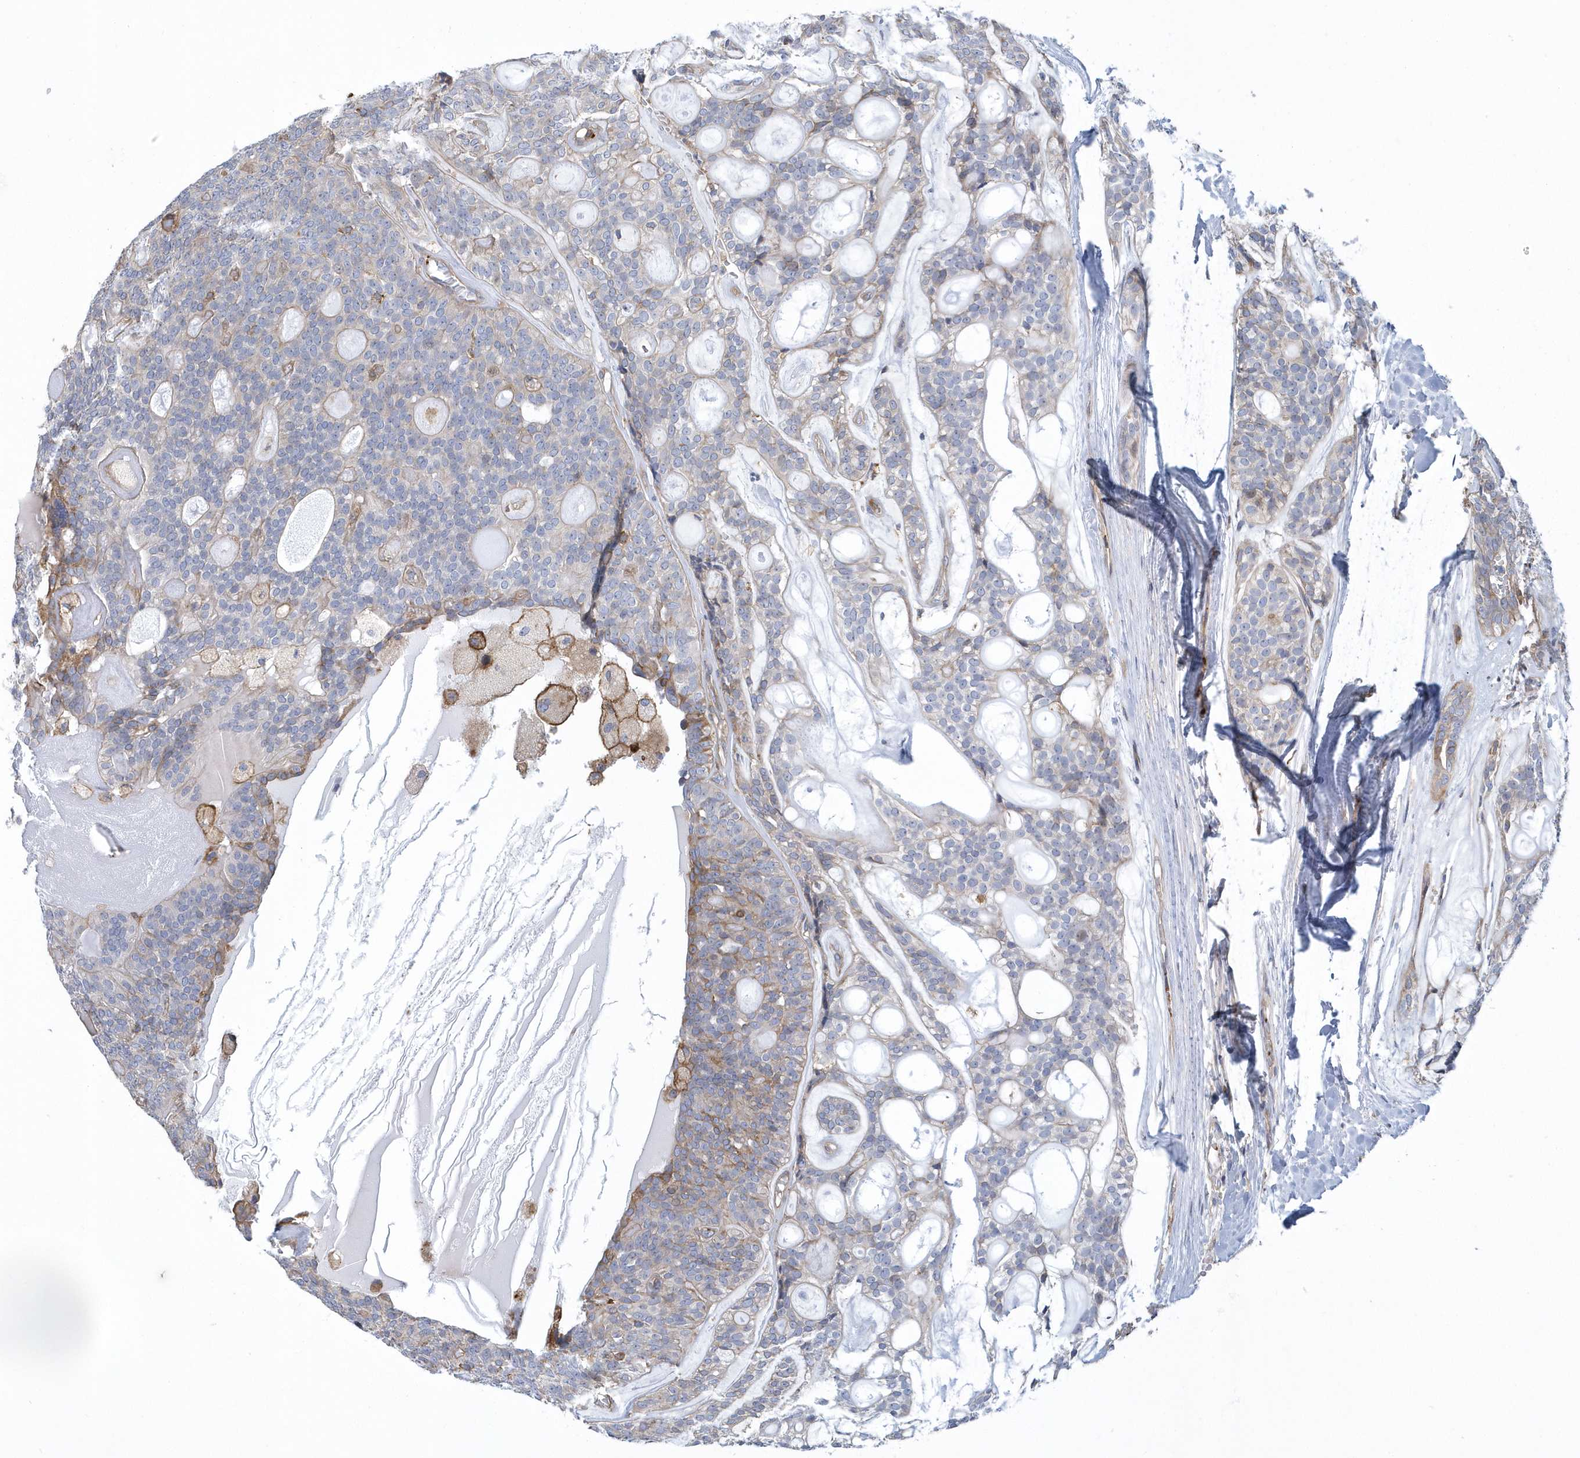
{"staining": {"intensity": "negative", "quantity": "none", "location": "none"}, "tissue": "head and neck cancer", "cell_type": "Tumor cells", "image_type": "cancer", "snomed": [{"axis": "morphology", "description": "Adenocarcinoma, NOS"}, {"axis": "topography", "description": "Head-Neck"}], "caption": "DAB immunohistochemical staining of human head and neck adenocarcinoma reveals no significant positivity in tumor cells.", "gene": "ARAP2", "patient": {"sex": "male", "age": 66}}